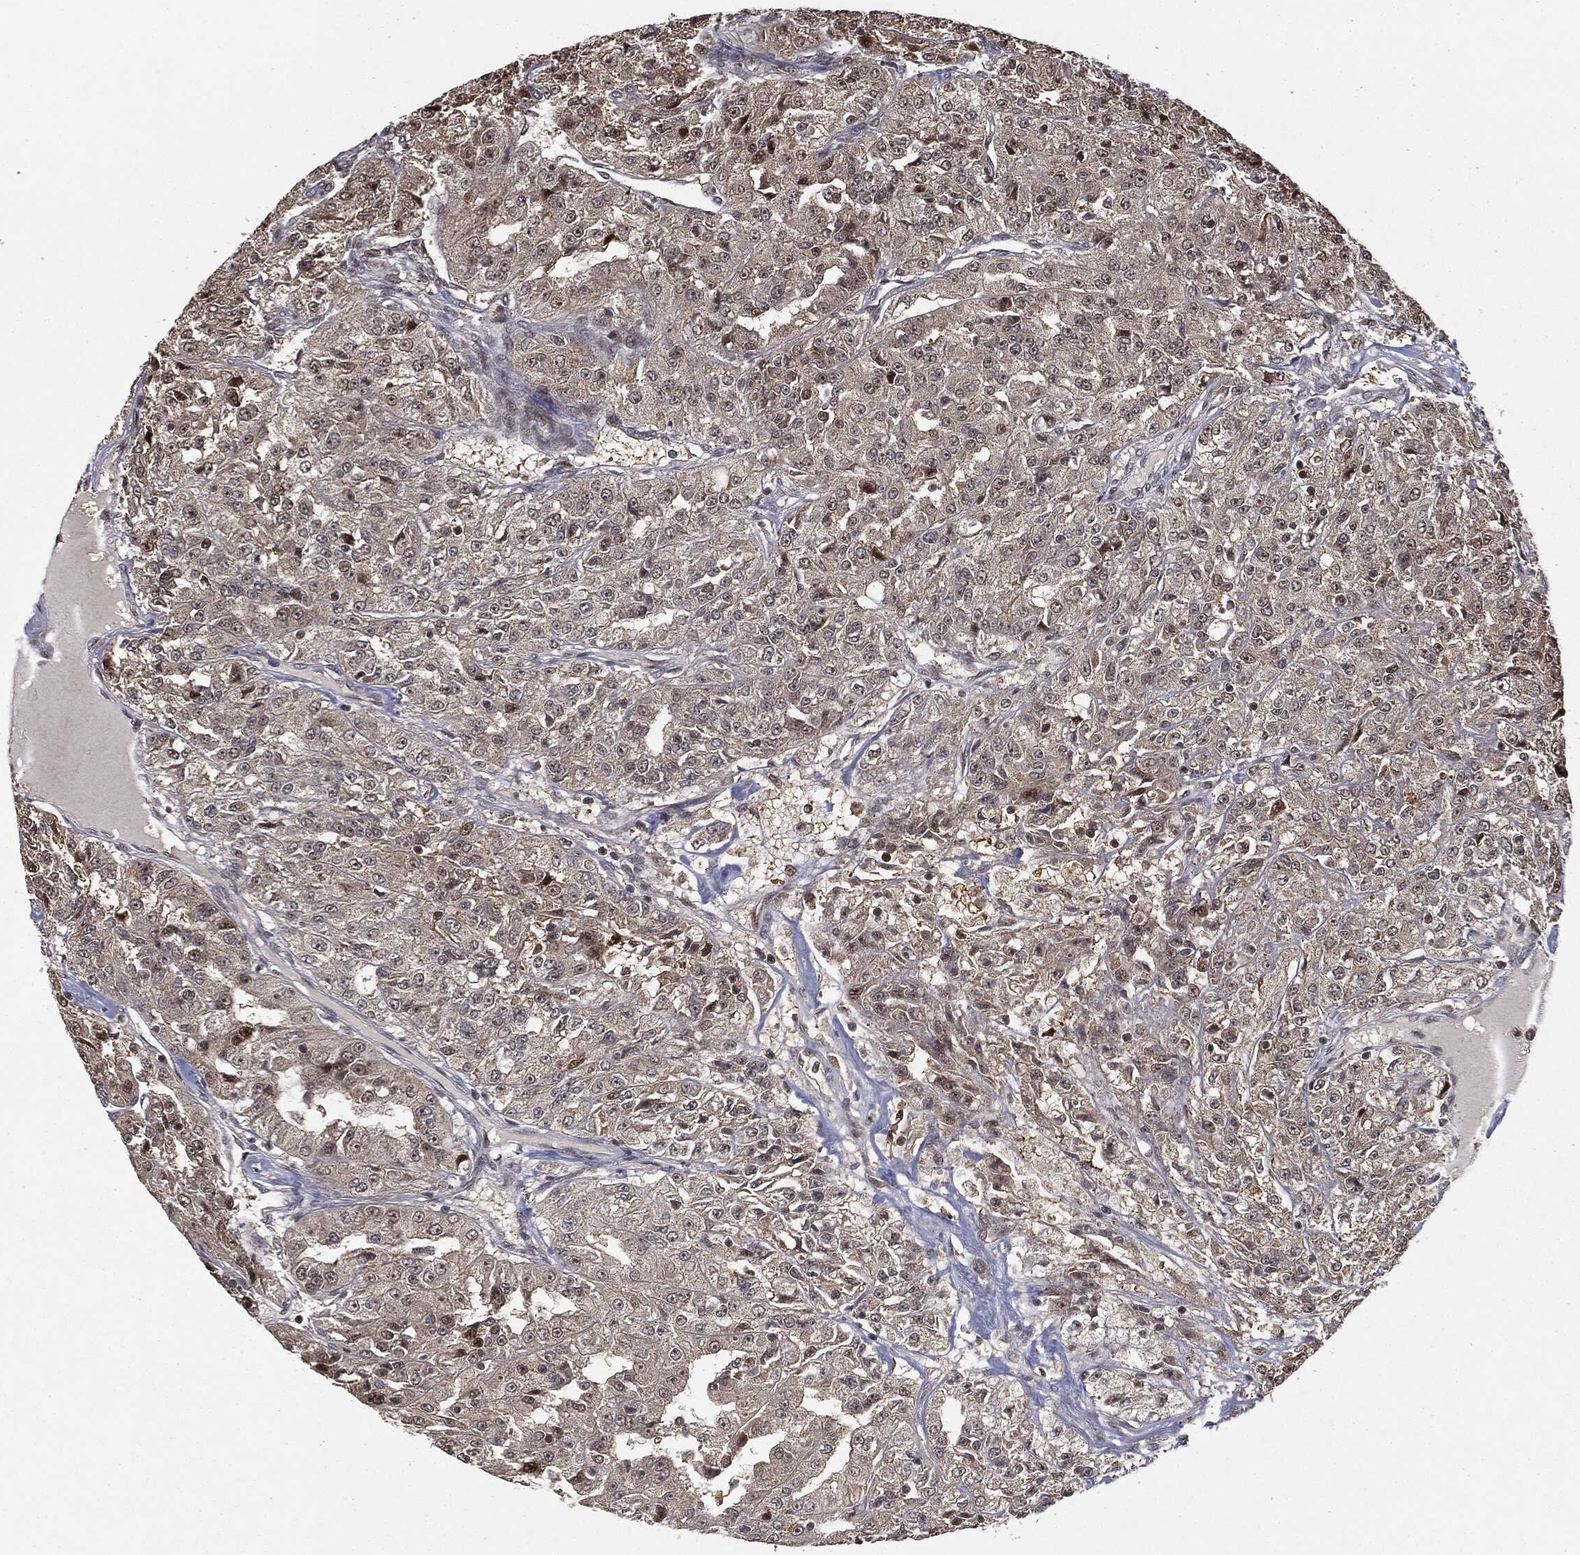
{"staining": {"intensity": "negative", "quantity": "none", "location": "none"}, "tissue": "renal cancer", "cell_type": "Tumor cells", "image_type": "cancer", "snomed": [{"axis": "morphology", "description": "Adenocarcinoma, NOS"}, {"axis": "topography", "description": "Kidney"}], "caption": "This is a photomicrograph of immunohistochemistry (IHC) staining of renal adenocarcinoma, which shows no expression in tumor cells.", "gene": "ZNHIT6", "patient": {"sex": "female", "age": 63}}